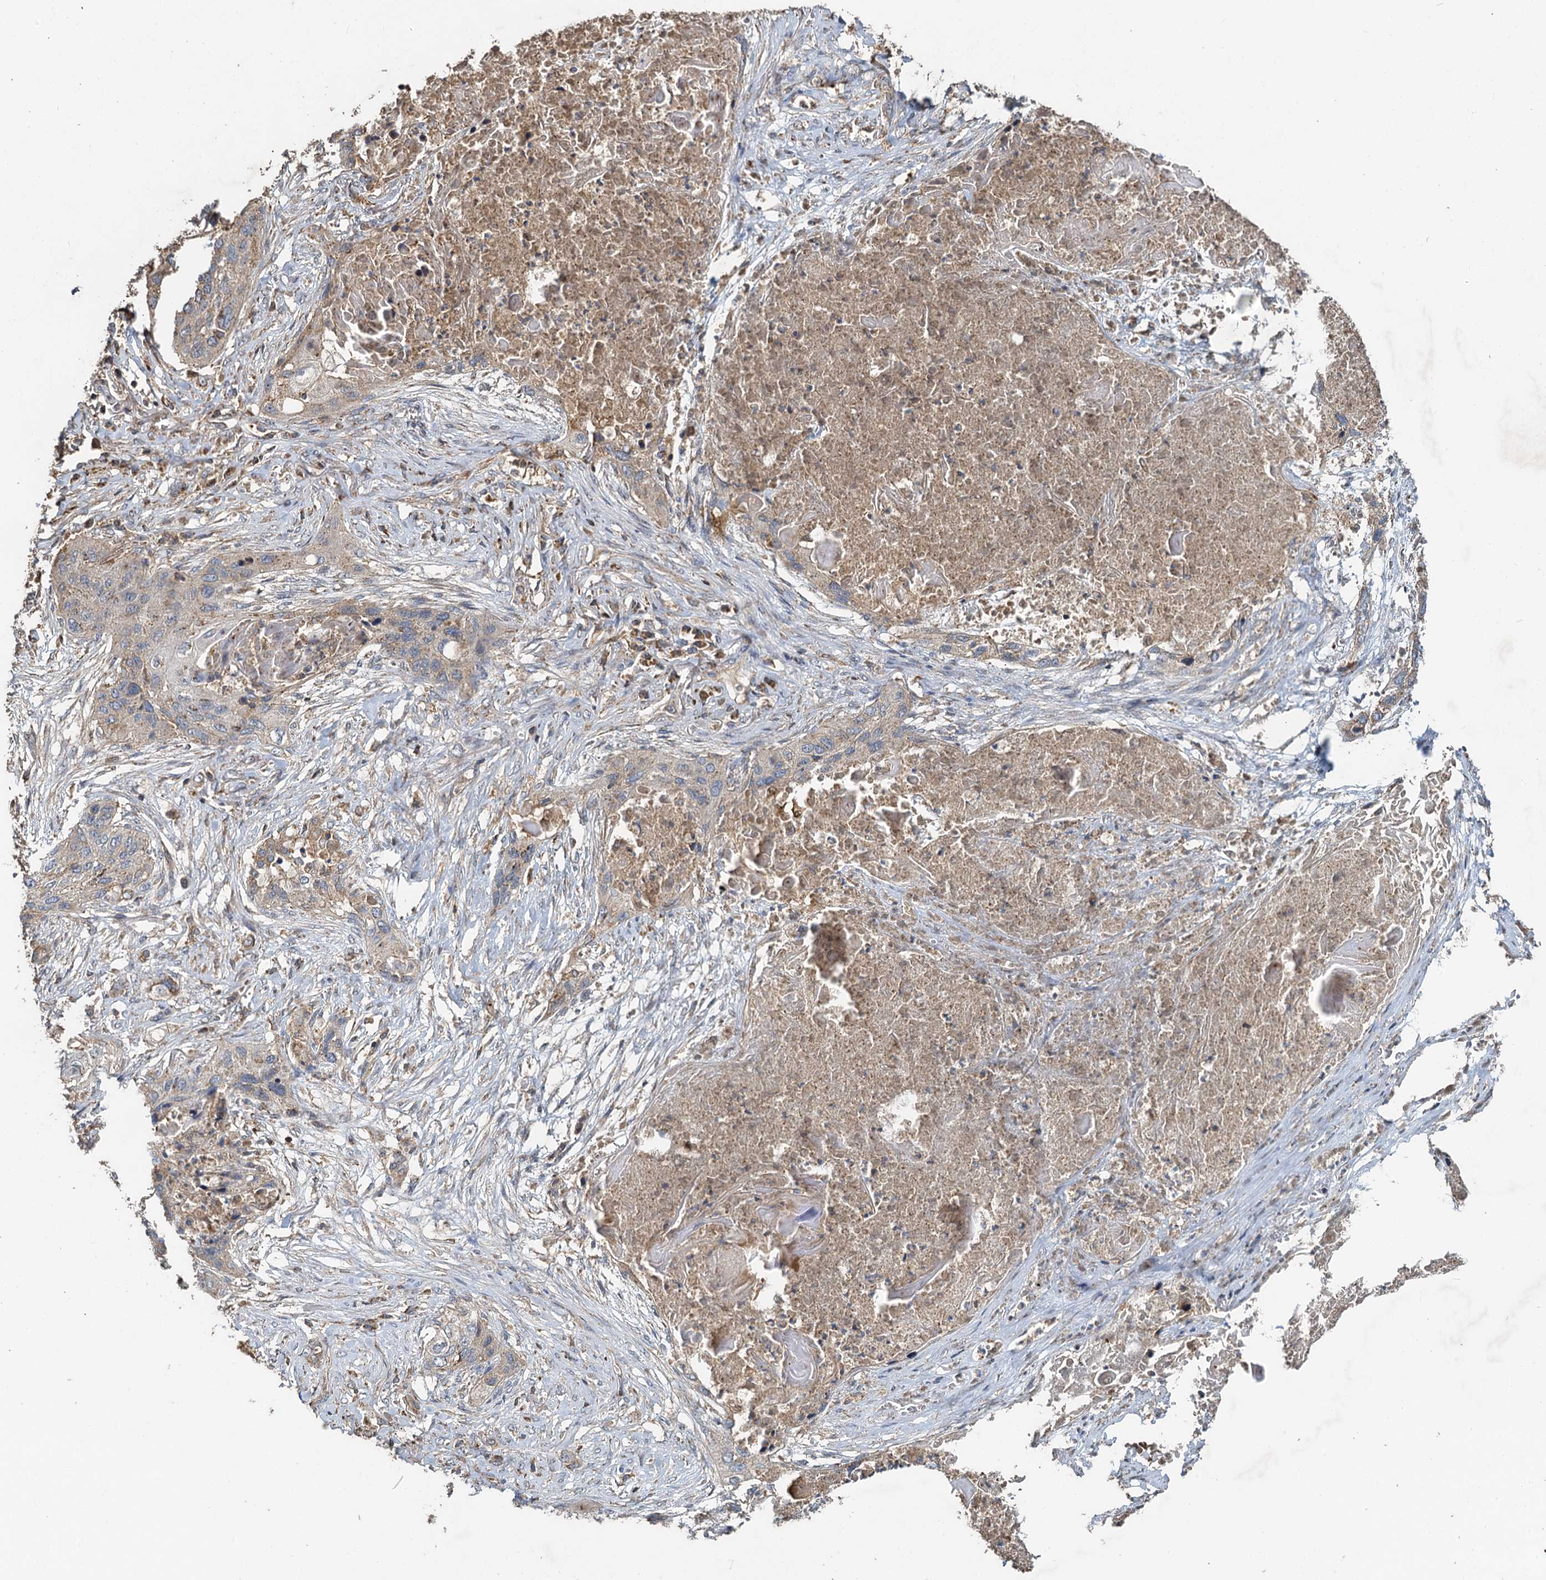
{"staining": {"intensity": "weak", "quantity": "<25%", "location": "cytoplasmic/membranous"}, "tissue": "lung cancer", "cell_type": "Tumor cells", "image_type": "cancer", "snomed": [{"axis": "morphology", "description": "Squamous cell carcinoma, NOS"}, {"axis": "topography", "description": "Lung"}], "caption": "Lung cancer was stained to show a protein in brown. There is no significant positivity in tumor cells.", "gene": "SDS", "patient": {"sex": "female", "age": 63}}